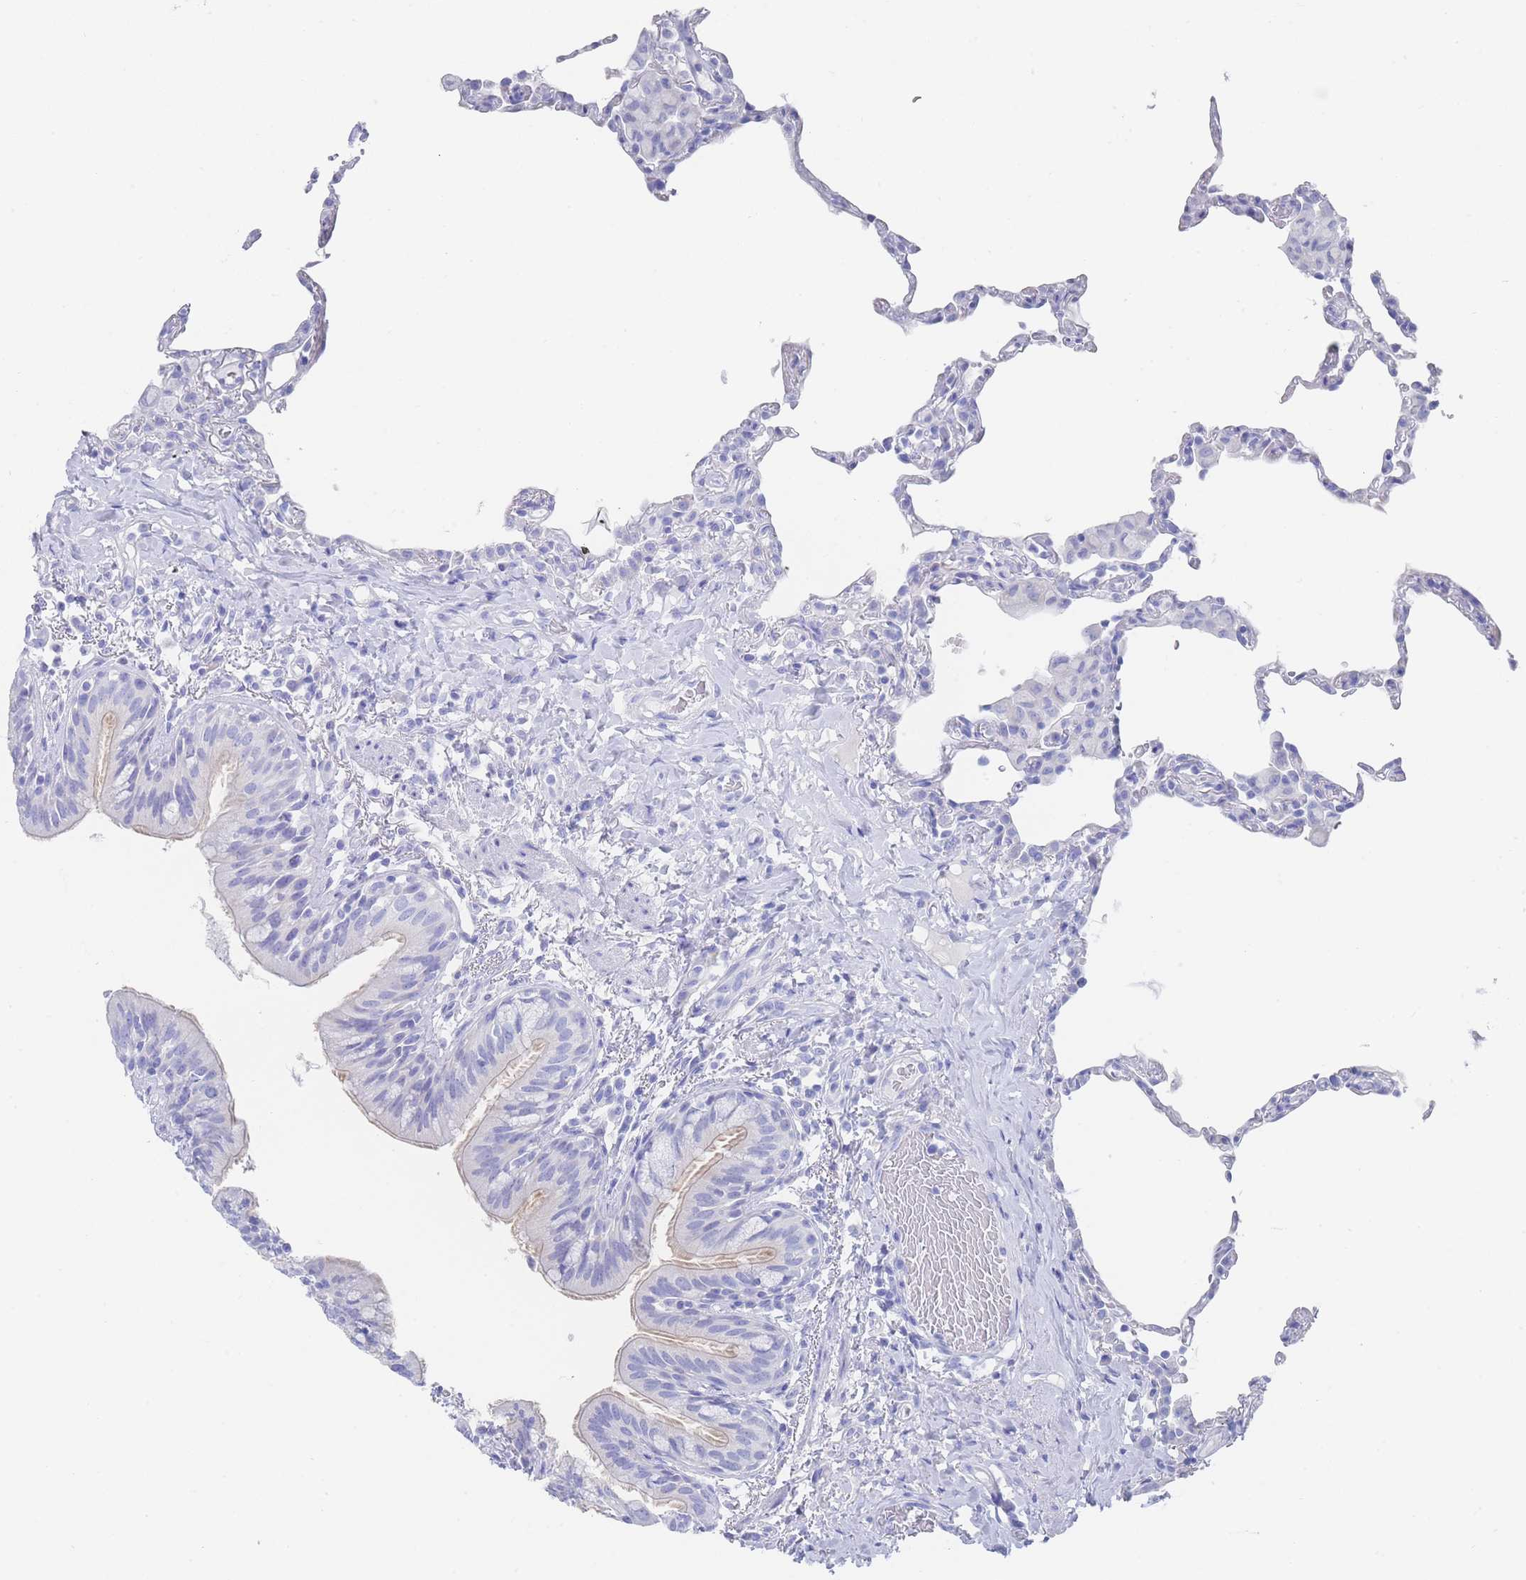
{"staining": {"intensity": "negative", "quantity": "none", "location": "none"}, "tissue": "lung", "cell_type": "Alveolar cells", "image_type": "normal", "snomed": [{"axis": "morphology", "description": "Normal tissue, NOS"}, {"axis": "topography", "description": "Lung"}], "caption": "This histopathology image is of normal lung stained with immunohistochemistry (IHC) to label a protein in brown with the nuclei are counter-stained blue. There is no positivity in alveolar cells.", "gene": "LRRC37A2", "patient": {"sex": "female", "age": 57}}